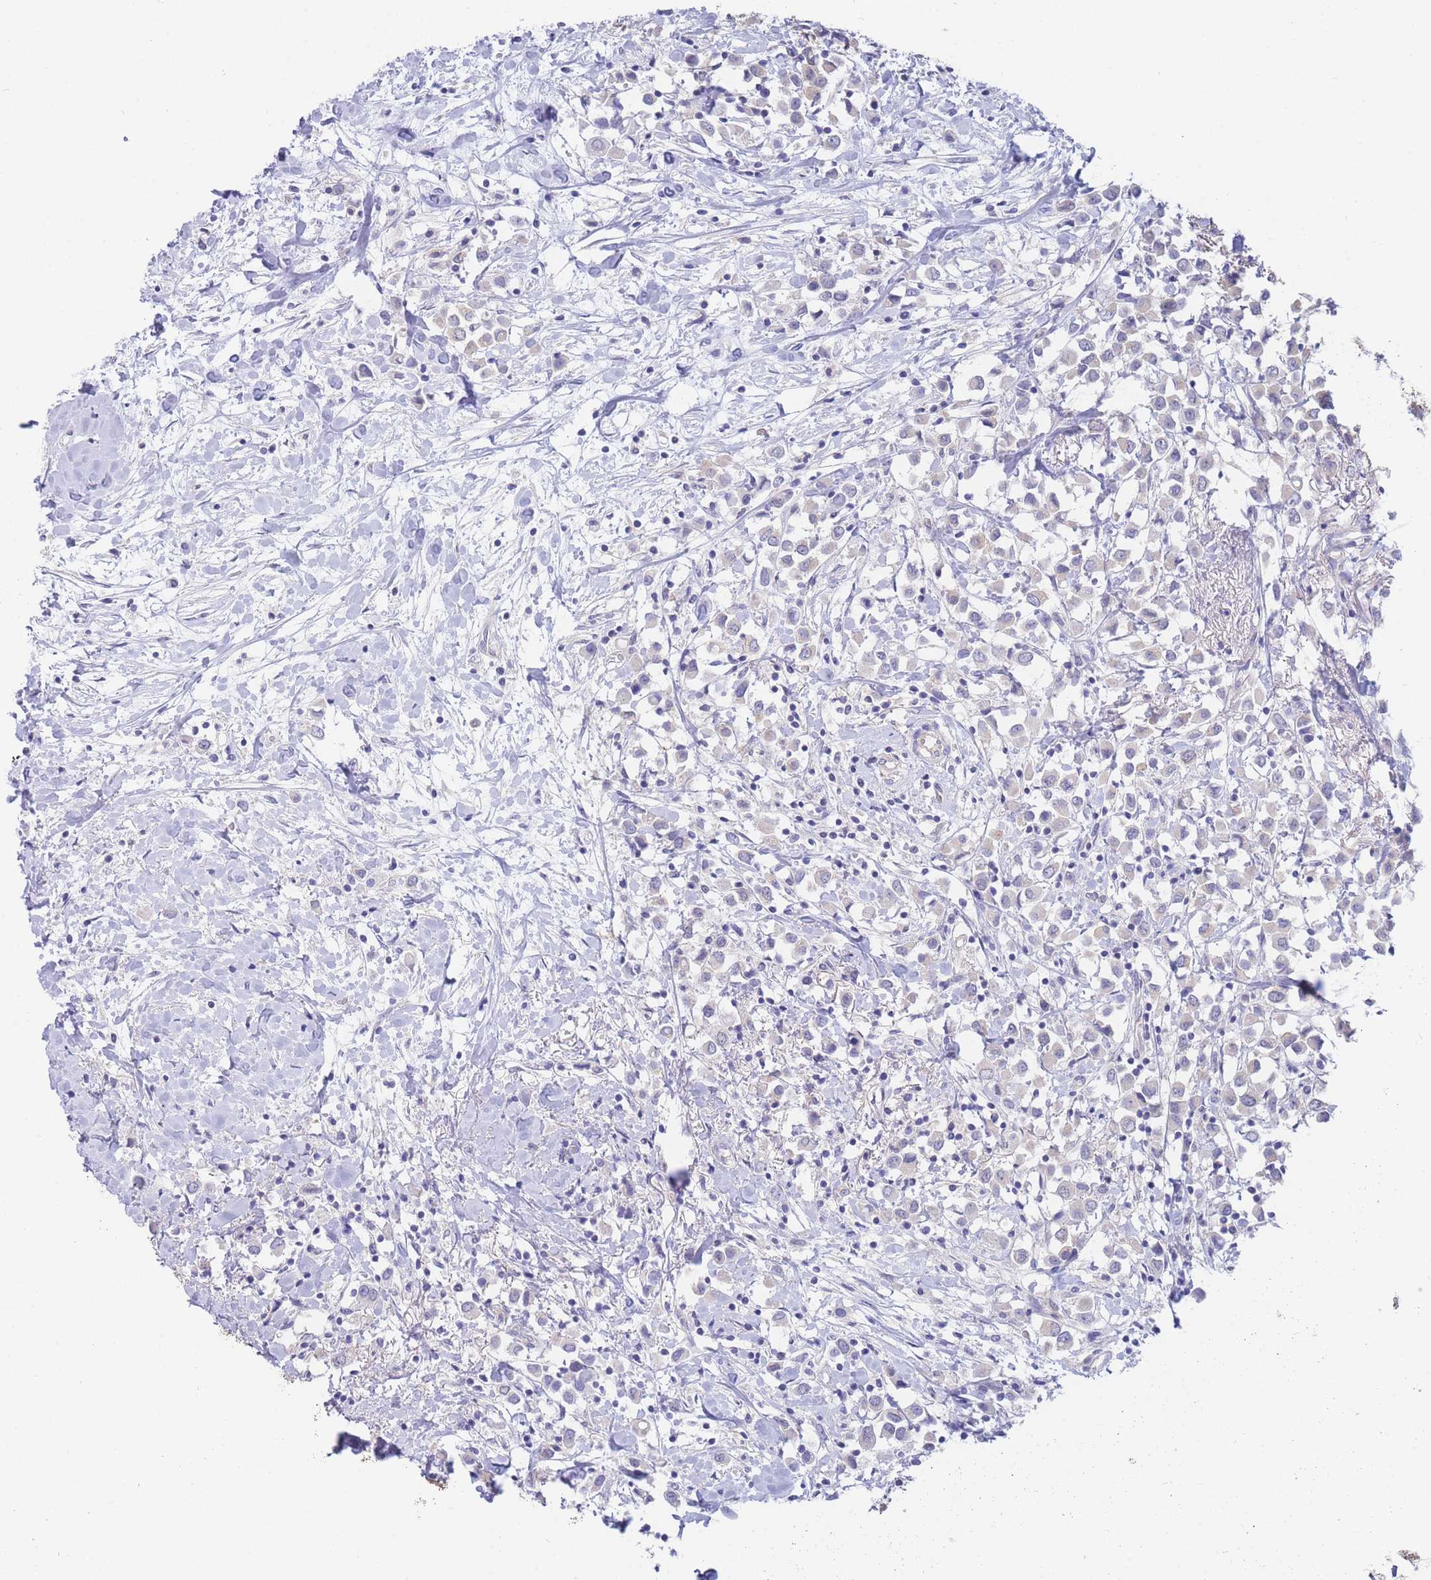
{"staining": {"intensity": "negative", "quantity": "none", "location": "none"}, "tissue": "breast cancer", "cell_type": "Tumor cells", "image_type": "cancer", "snomed": [{"axis": "morphology", "description": "Duct carcinoma"}, {"axis": "topography", "description": "Breast"}], "caption": "Immunohistochemical staining of breast cancer (invasive ductal carcinoma) exhibits no significant positivity in tumor cells.", "gene": "SUGT1", "patient": {"sex": "female", "age": 61}}